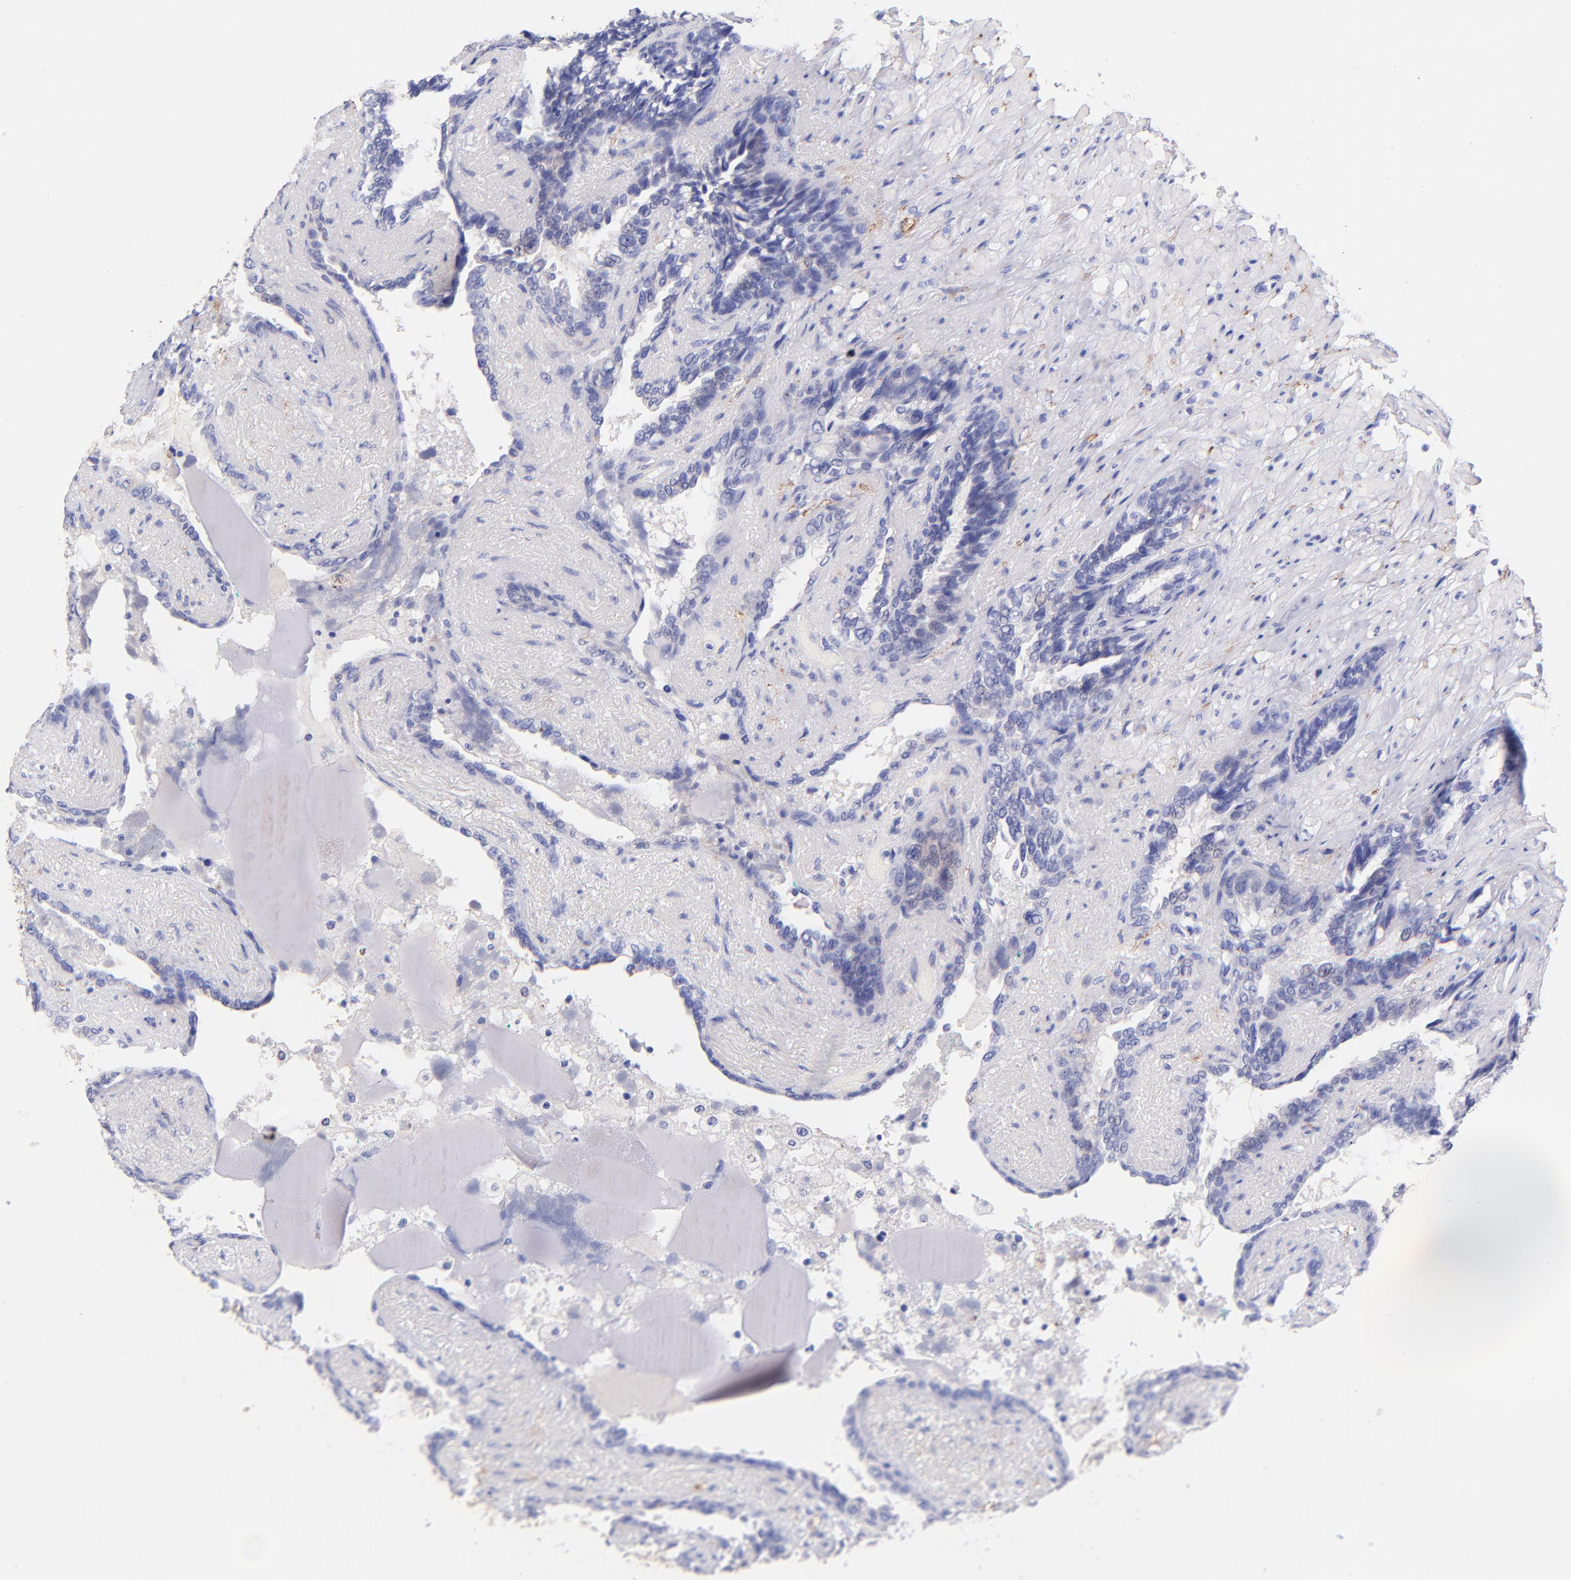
{"staining": {"intensity": "weak", "quantity": ">75%", "location": "cytoplasmic/membranous"}, "tissue": "seminal vesicle", "cell_type": "Glandular cells", "image_type": "normal", "snomed": [{"axis": "morphology", "description": "Normal tissue, NOS"}, {"axis": "topography", "description": "Seminal veicle"}], "caption": "Seminal vesicle stained for a protein exhibits weak cytoplasmic/membranous positivity in glandular cells.", "gene": "RAB3B", "patient": {"sex": "male", "age": 61}}